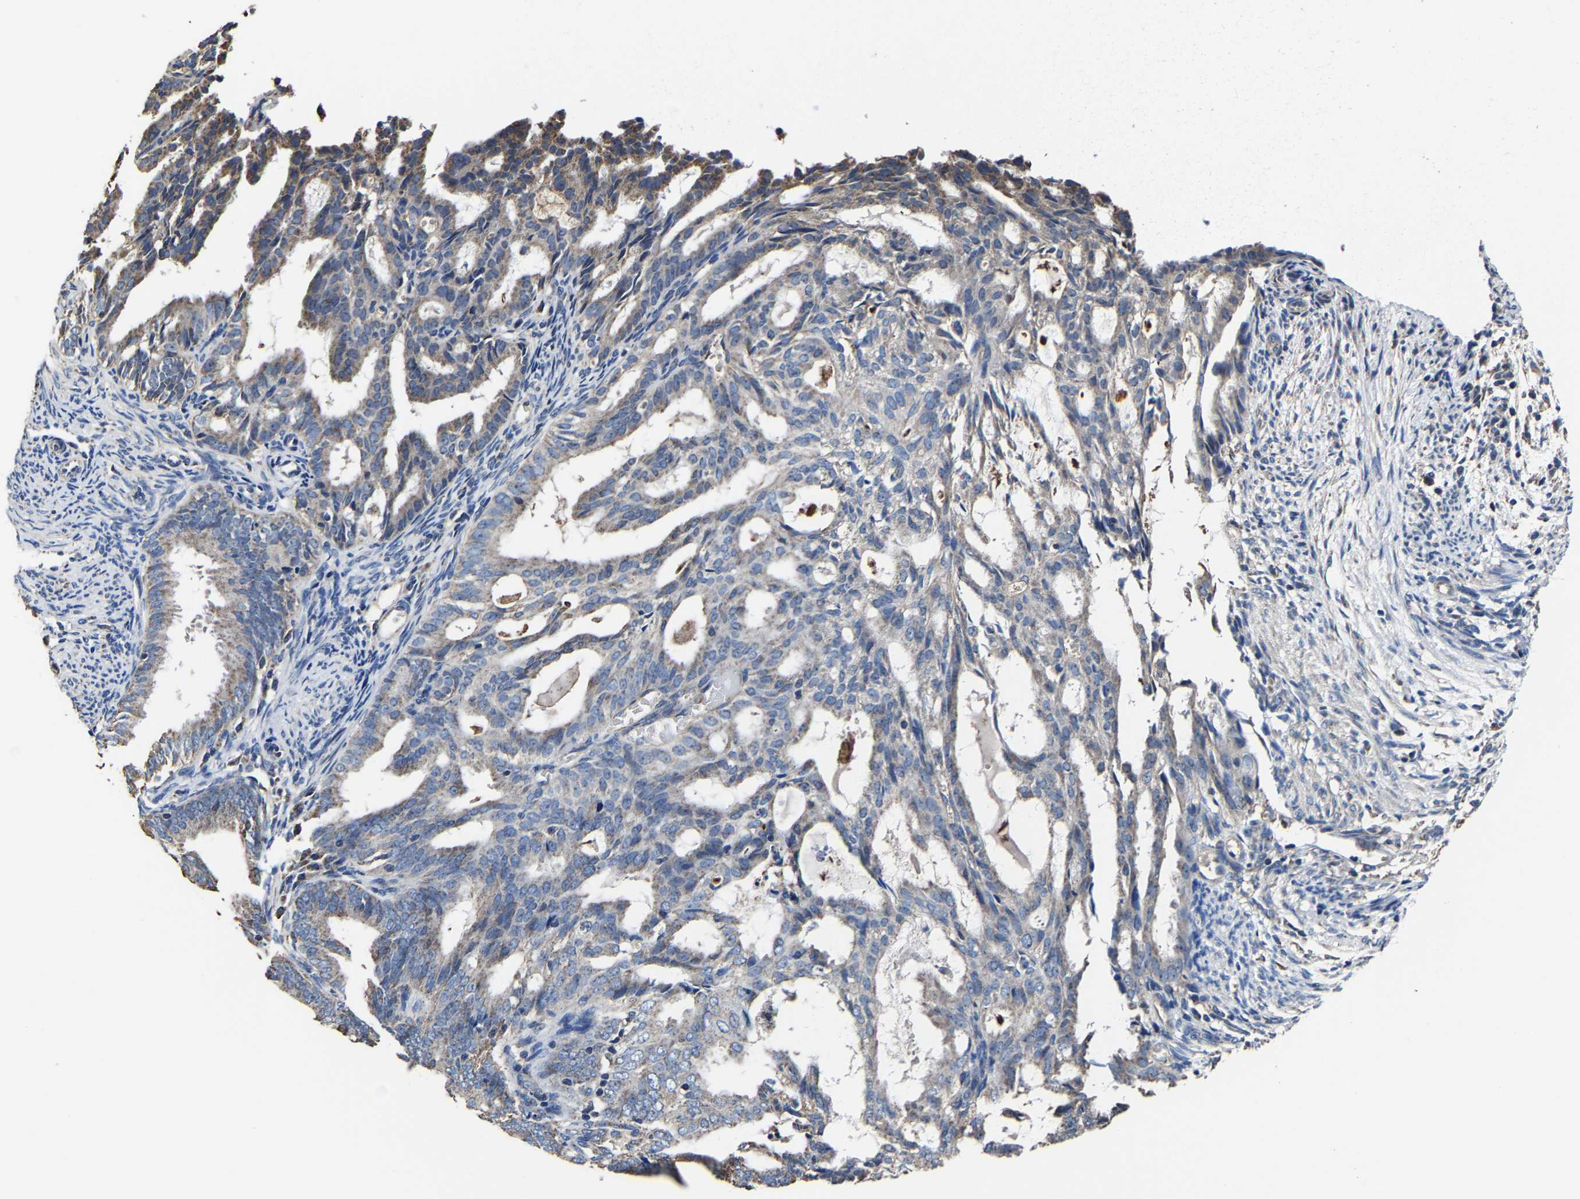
{"staining": {"intensity": "weak", "quantity": "<25%", "location": "cytoplasmic/membranous"}, "tissue": "endometrial cancer", "cell_type": "Tumor cells", "image_type": "cancer", "snomed": [{"axis": "morphology", "description": "Adenocarcinoma, NOS"}, {"axis": "topography", "description": "Endometrium"}], "caption": "Endometrial cancer (adenocarcinoma) was stained to show a protein in brown. There is no significant expression in tumor cells. (Immunohistochemistry (ihc), brightfield microscopy, high magnification).", "gene": "ZCCHC7", "patient": {"sex": "female", "age": 58}}